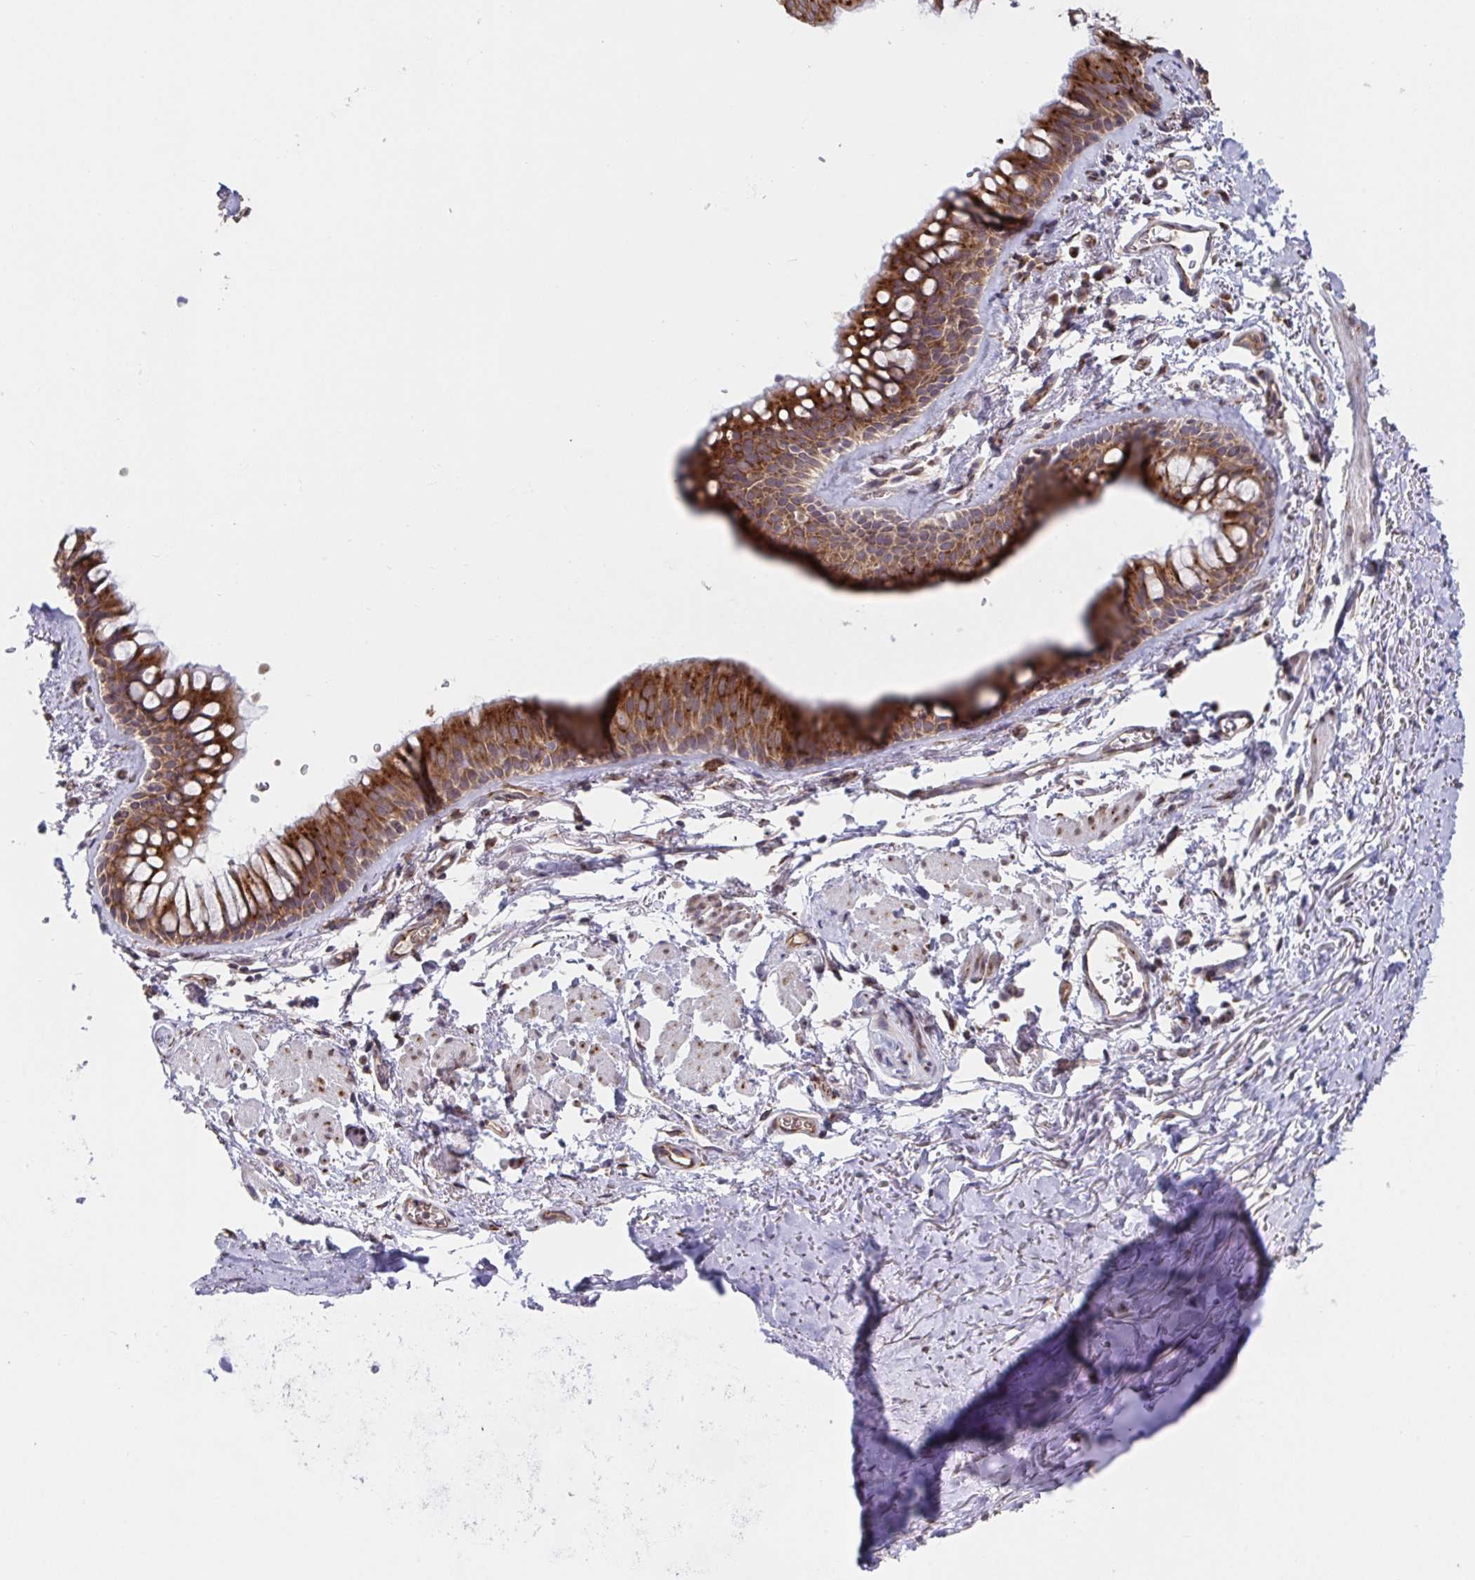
{"staining": {"intensity": "strong", "quantity": ">75%", "location": "cytoplasmic/membranous"}, "tissue": "bronchus", "cell_type": "Respiratory epithelial cells", "image_type": "normal", "snomed": [{"axis": "morphology", "description": "Normal tissue, NOS"}, {"axis": "topography", "description": "Cartilage tissue"}, {"axis": "topography", "description": "Bronchus"}], "caption": "A micrograph of bronchus stained for a protein displays strong cytoplasmic/membranous brown staining in respiratory epithelial cells. The staining was performed using DAB (3,3'-diaminobenzidine), with brown indicating positive protein expression. Nuclei are stained blue with hematoxylin.", "gene": "ATP5MJ", "patient": {"sex": "female", "age": 79}}